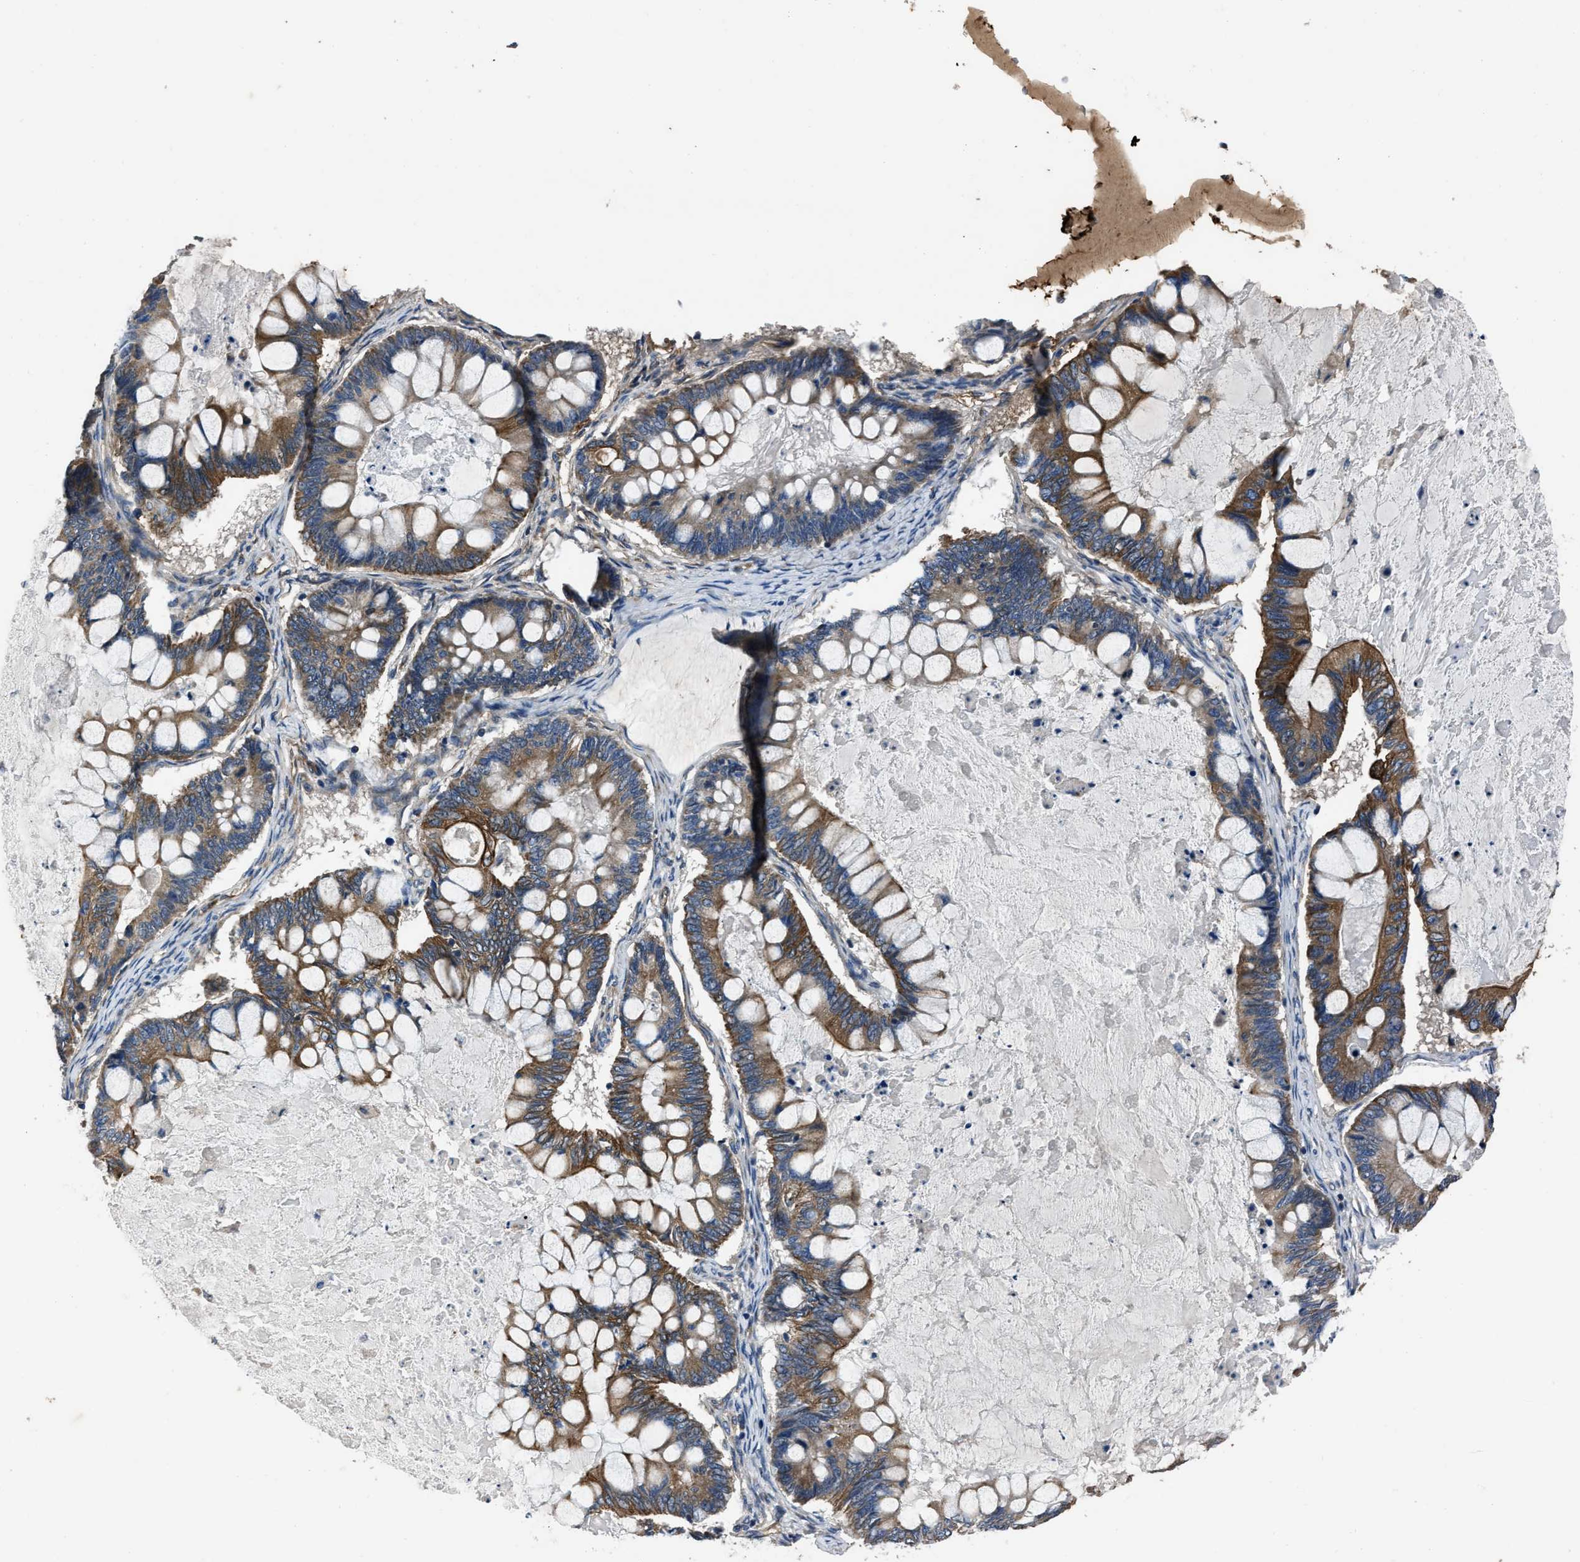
{"staining": {"intensity": "moderate", "quantity": "25%-75%", "location": "cytoplasmic/membranous"}, "tissue": "ovarian cancer", "cell_type": "Tumor cells", "image_type": "cancer", "snomed": [{"axis": "morphology", "description": "Cystadenocarcinoma, mucinous, NOS"}, {"axis": "topography", "description": "Ovary"}], "caption": "The photomicrograph displays staining of mucinous cystadenocarcinoma (ovarian), revealing moderate cytoplasmic/membranous protein positivity (brown color) within tumor cells.", "gene": "ERC1", "patient": {"sex": "female", "age": 61}}